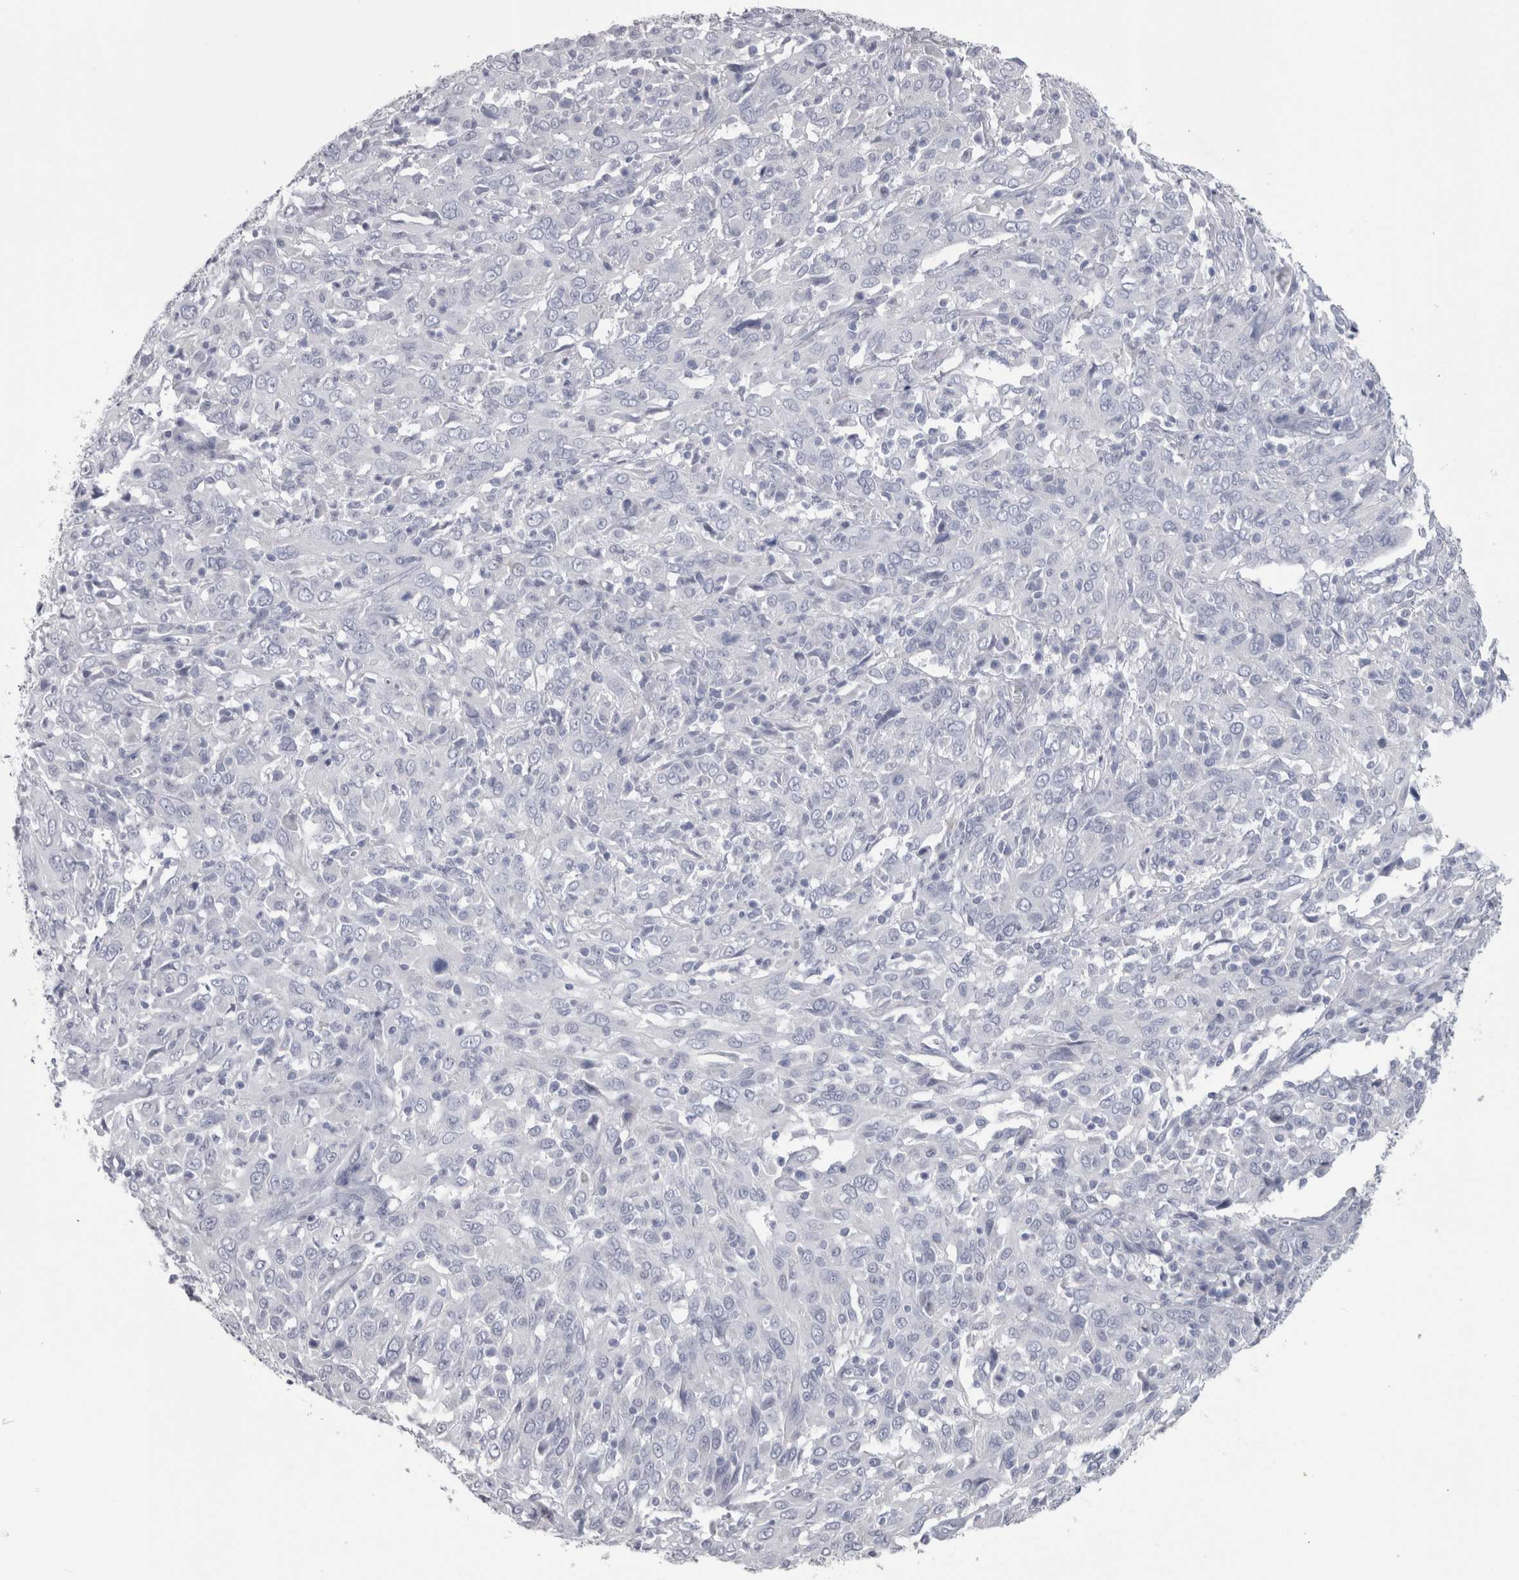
{"staining": {"intensity": "negative", "quantity": "none", "location": "none"}, "tissue": "cervical cancer", "cell_type": "Tumor cells", "image_type": "cancer", "snomed": [{"axis": "morphology", "description": "Squamous cell carcinoma, NOS"}, {"axis": "topography", "description": "Cervix"}], "caption": "The histopathology image reveals no staining of tumor cells in cervical cancer (squamous cell carcinoma). (DAB immunohistochemistry visualized using brightfield microscopy, high magnification).", "gene": "PTH", "patient": {"sex": "female", "age": 46}}